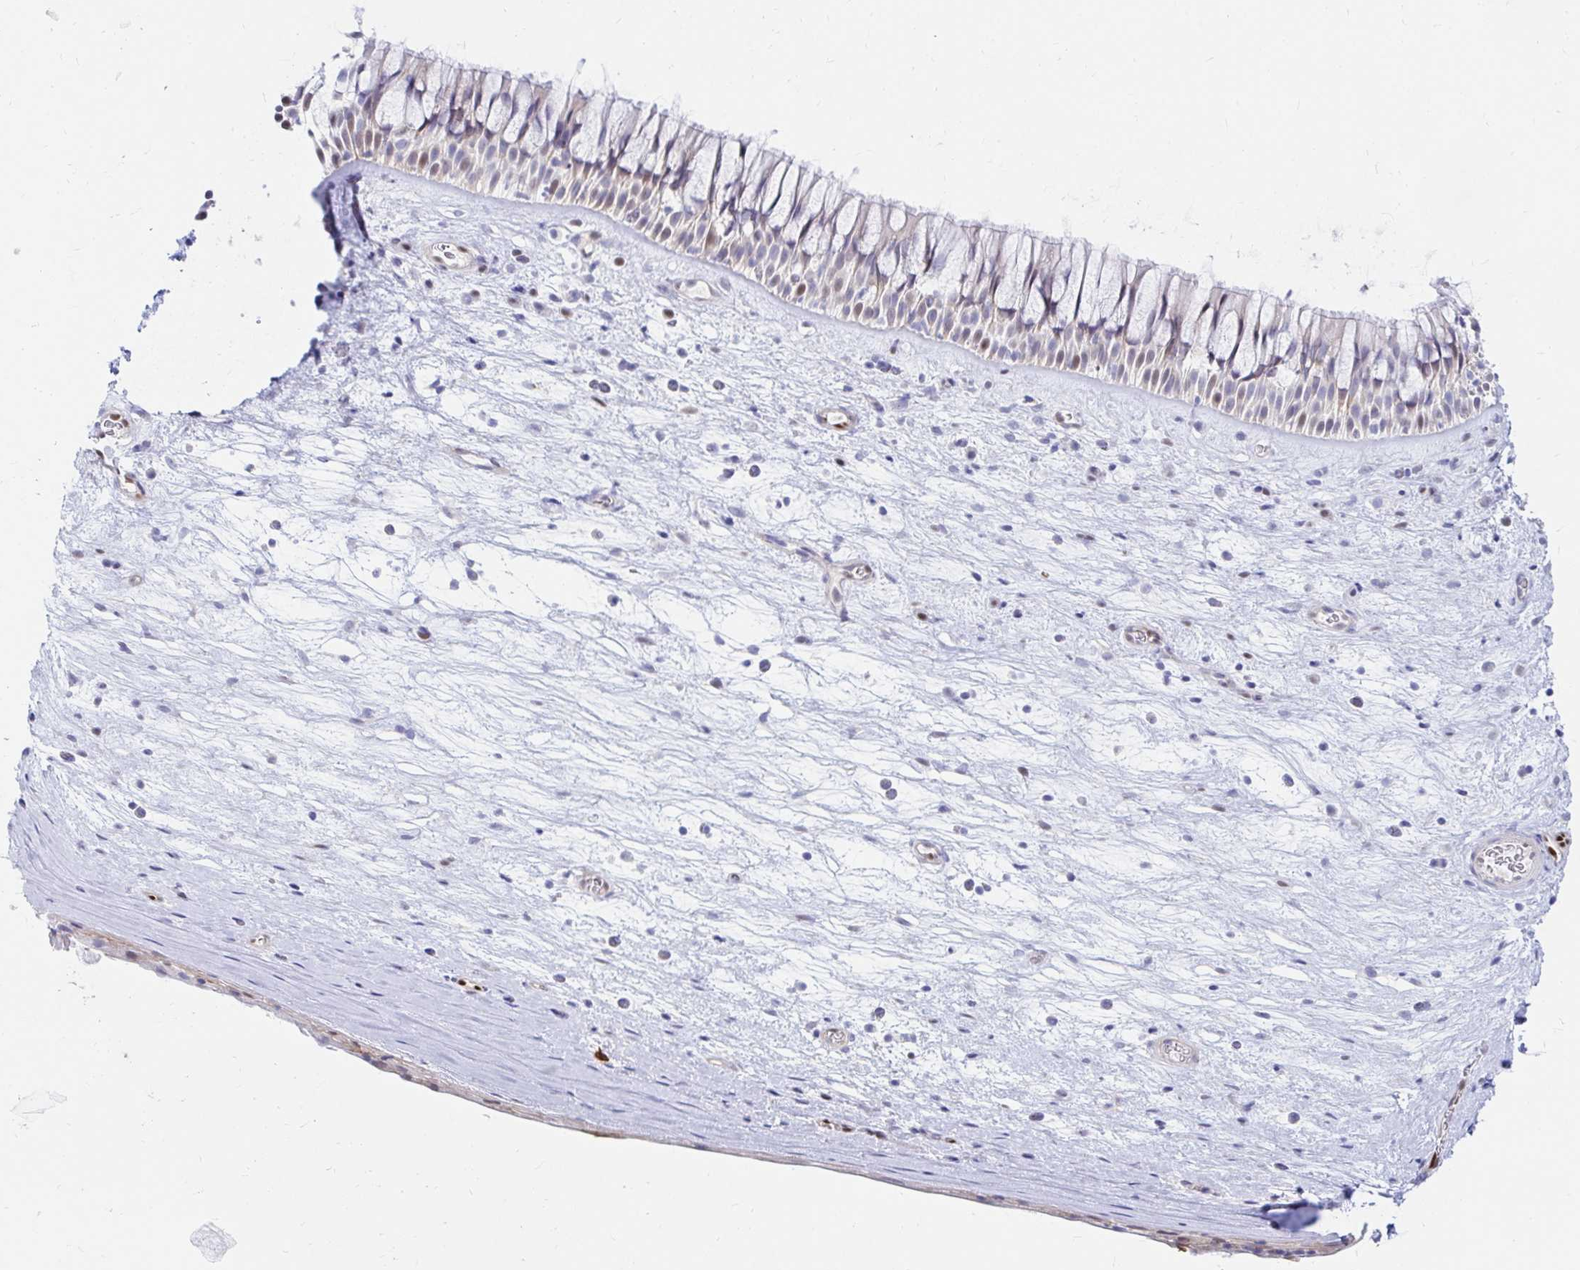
{"staining": {"intensity": "weak", "quantity": "<25%", "location": "nuclear"}, "tissue": "nasopharynx", "cell_type": "Respiratory epithelial cells", "image_type": "normal", "snomed": [{"axis": "morphology", "description": "Normal tissue, NOS"}, {"axis": "topography", "description": "Nasopharynx"}], "caption": "DAB immunohistochemical staining of benign nasopharynx shows no significant expression in respiratory epithelial cells.", "gene": "HINFP", "patient": {"sex": "male", "age": 74}}